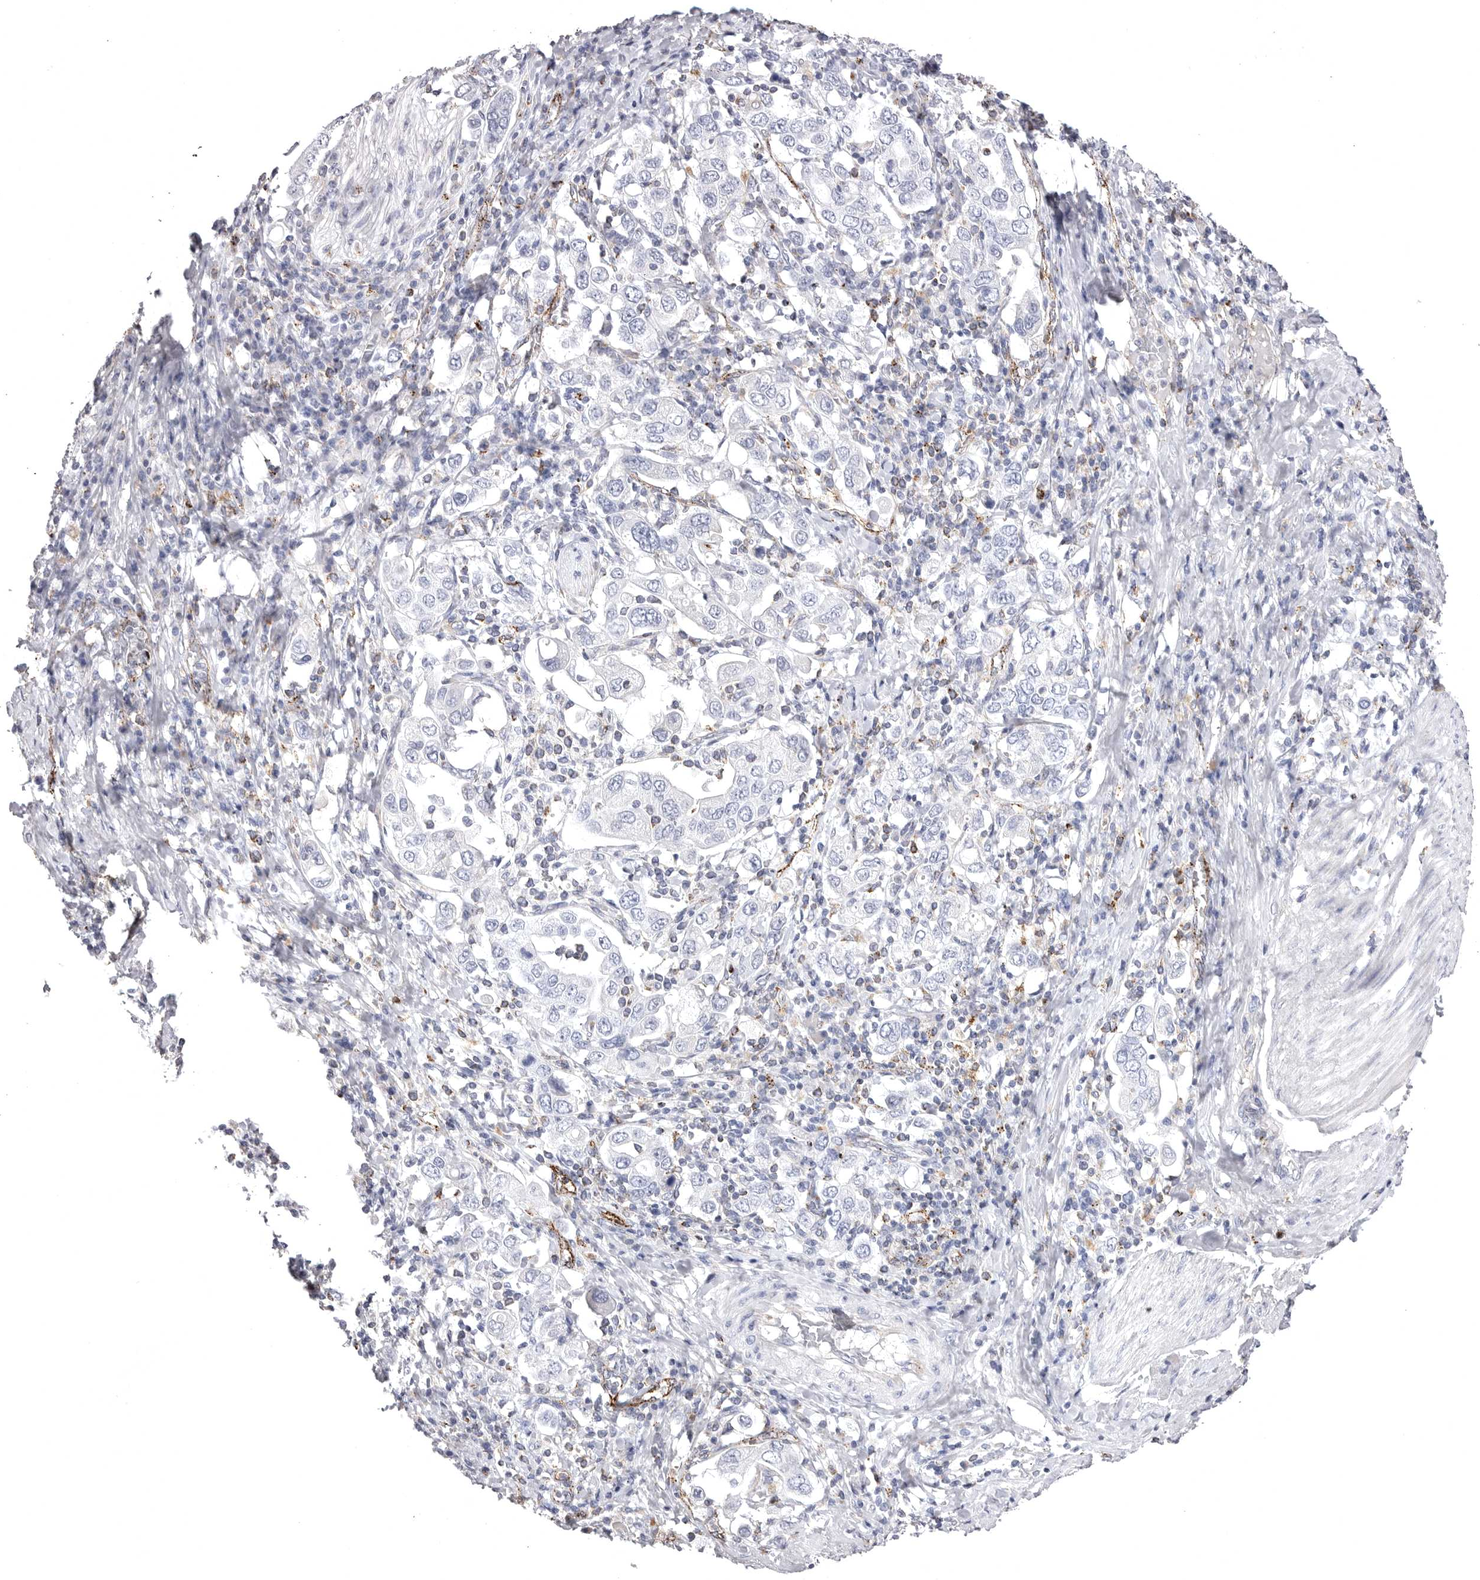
{"staining": {"intensity": "negative", "quantity": "none", "location": "none"}, "tissue": "stomach cancer", "cell_type": "Tumor cells", "image_type": "cancer", "snomed": [{"axis": "morphology", "description": "Adenocarcinoma, NOS"}, {"axis": "topography", "description": "Stomach, upper"}], "caption": "IHC of human stomach adenocarcinoma demonstrates no expression in tumor cells.", "gene": "PSPN", "patient": {"sex": "male", "age": 62}}